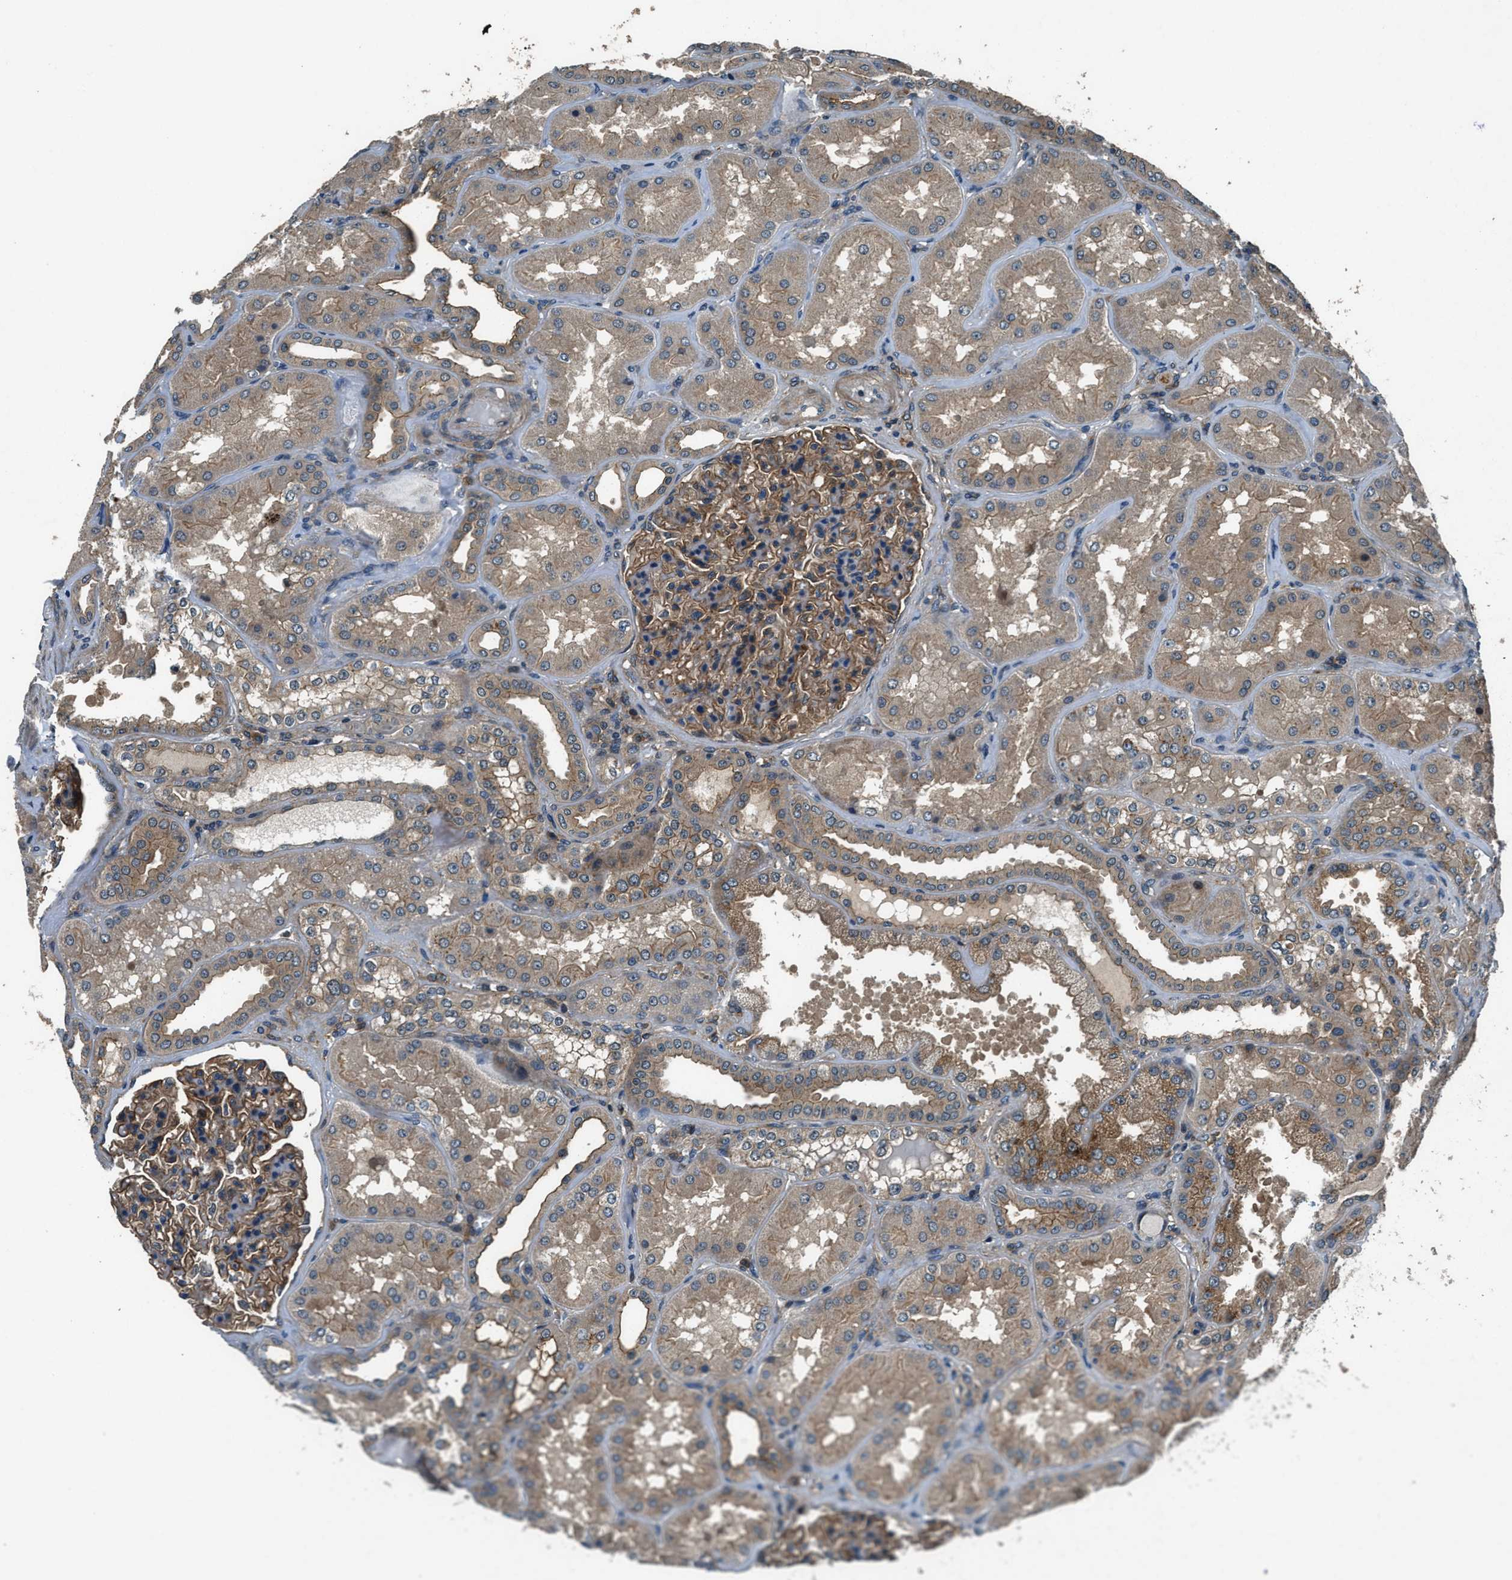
{"staining": {"intensity": "moderate", "quantity": ">75%", "location": "cytoplasmic/membranous"}, "tissue": "kidney", "cell_type": "Cells in glomeruli", "image_type": "normal", "snomed": [{"axis": "morphology", "description": "Normal tissue, NOS"}, {"axis": "topography", "description": "Kidney"}], "caption": "High-magnification brightfield microscopy of normal kidney stained with DAB (3,3'-diaminobenzidine) (brown) and counterstained with hematoxylin (blue). cells in glomeruli exhibit moderate cytoplasmic/membranous expression is seen in about>75% of cells. (DAB IHC with brightfield microscopy, high magnification).", "gene": "ARHGEF11", "patient": {"sex": "female", "age": 56}}